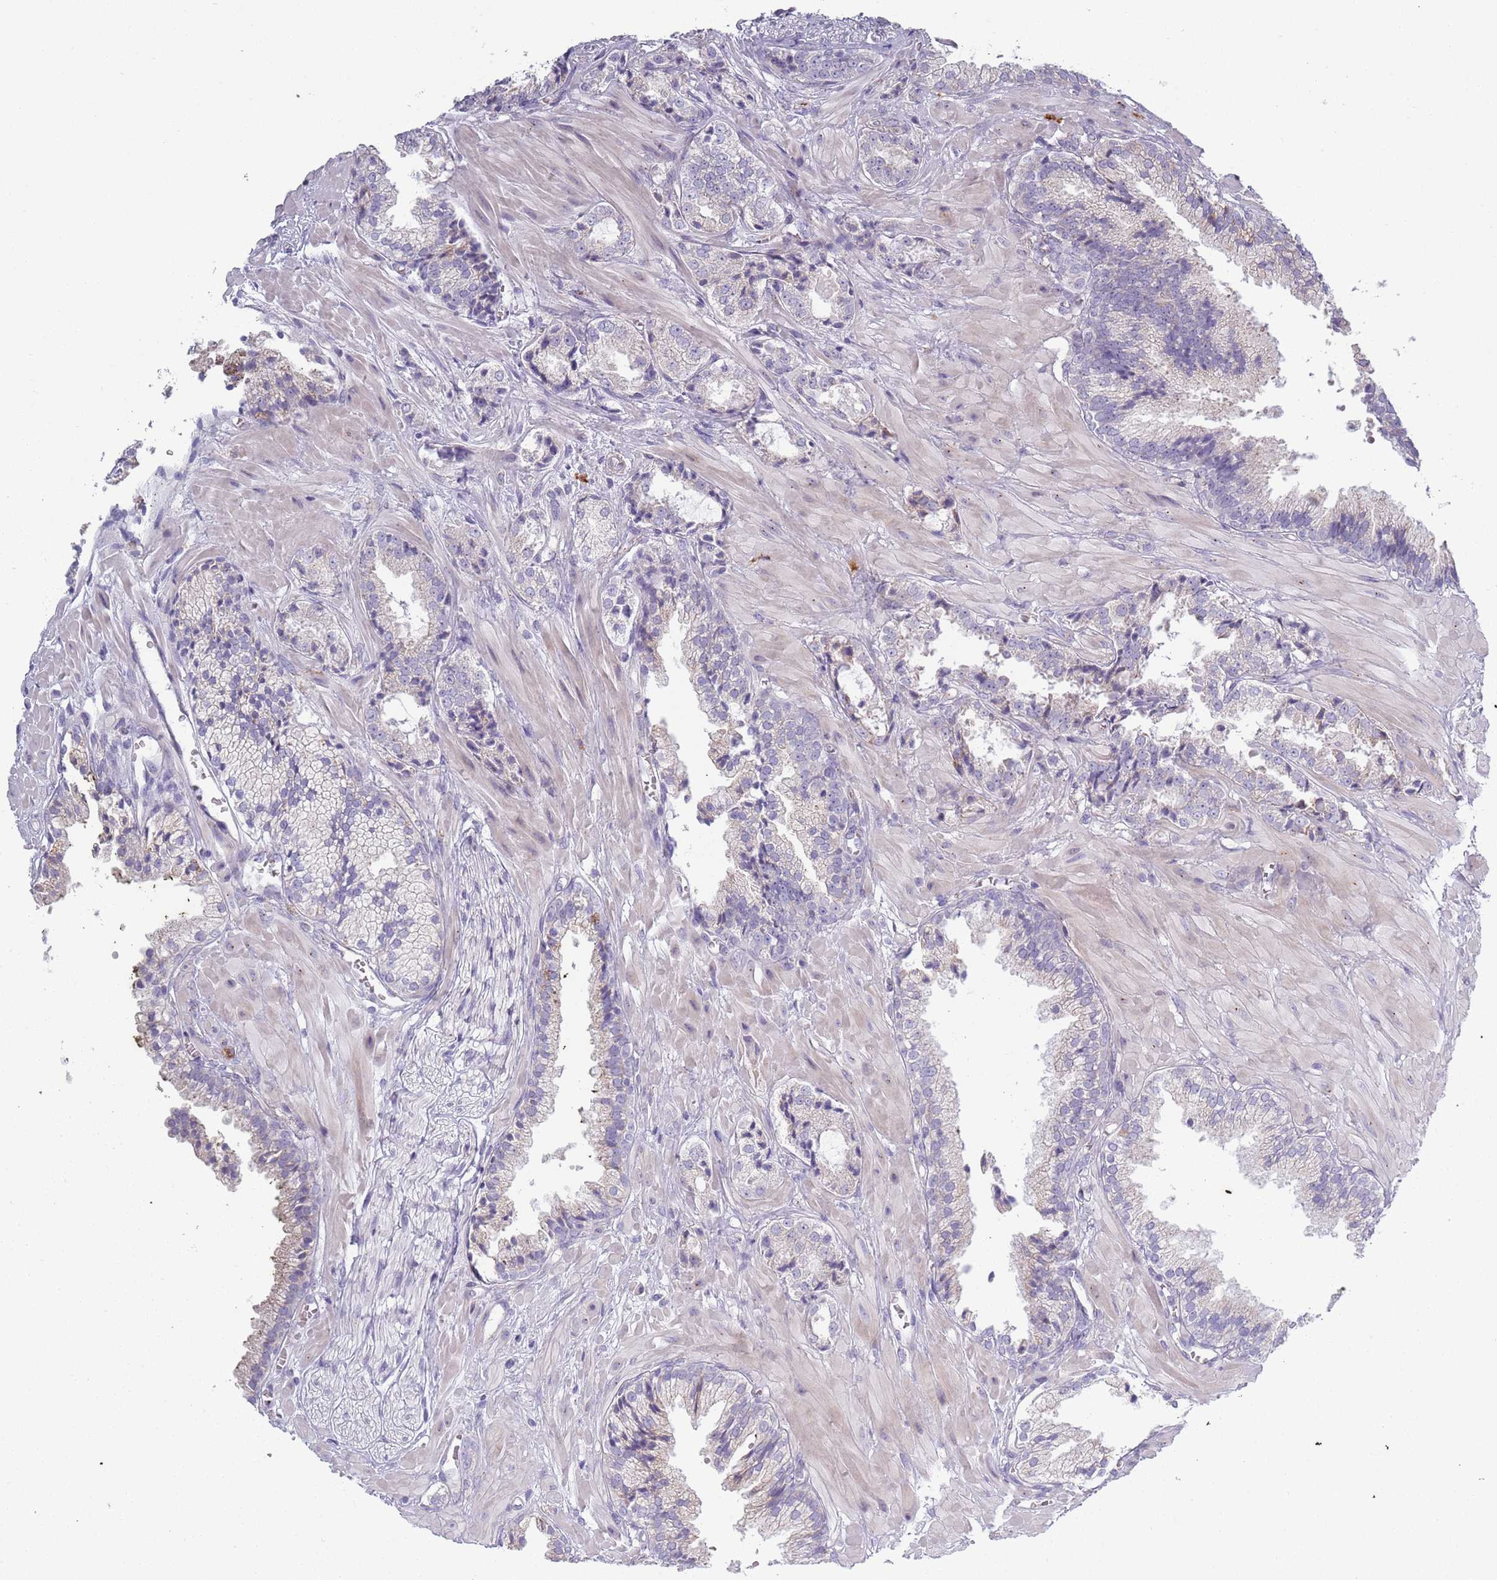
{"staining": {"intensity": "negative", "quantity": "none", "location": "none"}, "tissue": "prostate cancer", "cell_type": "Tumor cells", "image_type": "cancer", "snomed": [{"axis": "morphology", "description": "Adenocarcinoma, High grade"}, {"axis": "topography", "description": "Prostate"}], "caption": "Tumor cells show no significant protein positivity in prostate cancer (adenocarcinoma (high-grade)).", "gene": "LTB", "patient": {"sex": "male", "age": 71}}